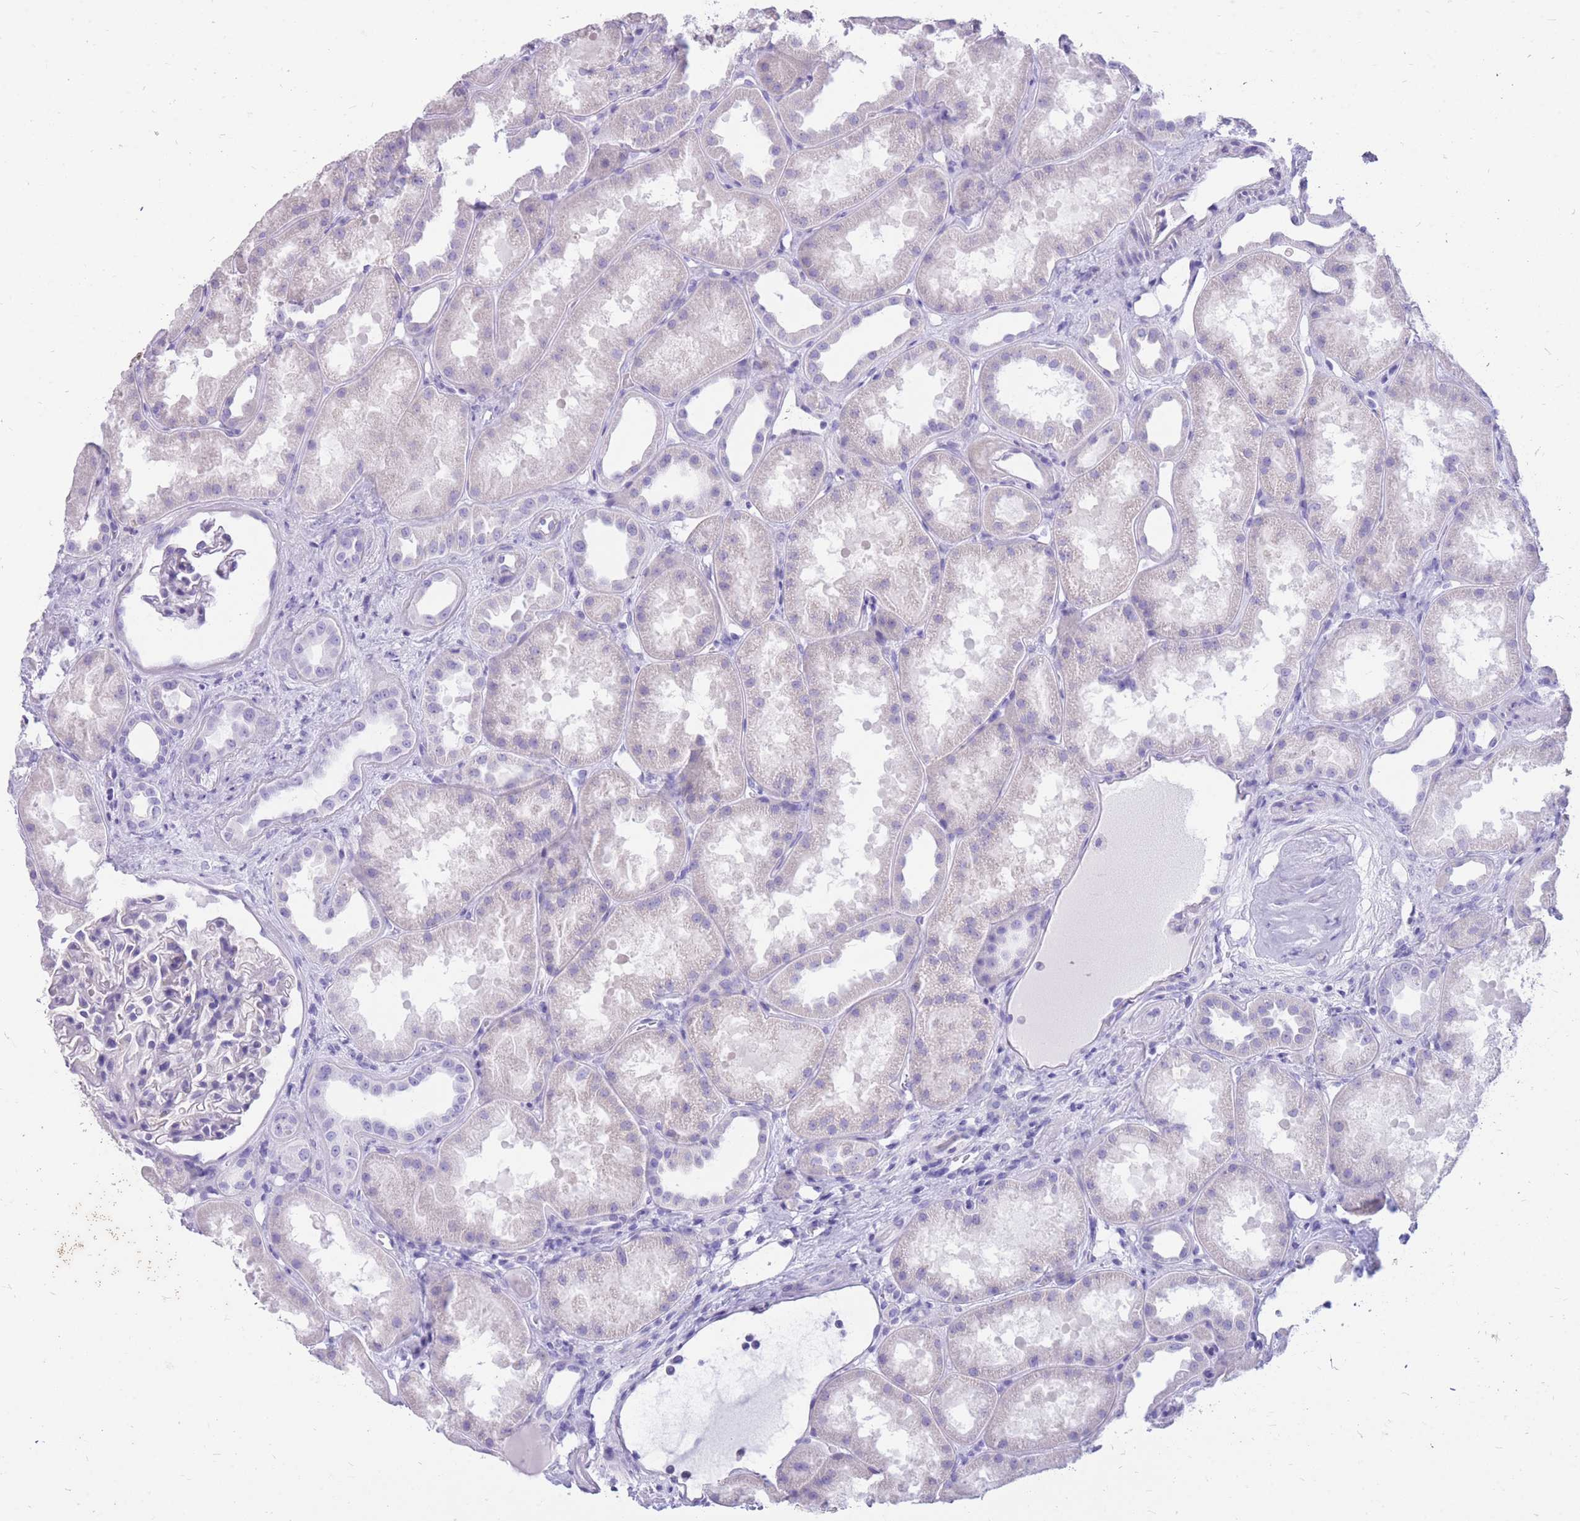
{"staining": {"intensity": "negative", "quantity": "none", "location": "none"}, "tissue": "kidney", "cell_type": "Cells in glomeruli", "image_type": "normal", "snomed": [{"axis": "morphology", "description": "Normal tissue, NOS"}, {"axis": "topography", "description": "Kidney"}], "caption": "The image shows no significant positivity in cells in glomeruli of kidney.", "gene": "CYP21A2", "patient": {"sex": "male", "age": 61}}